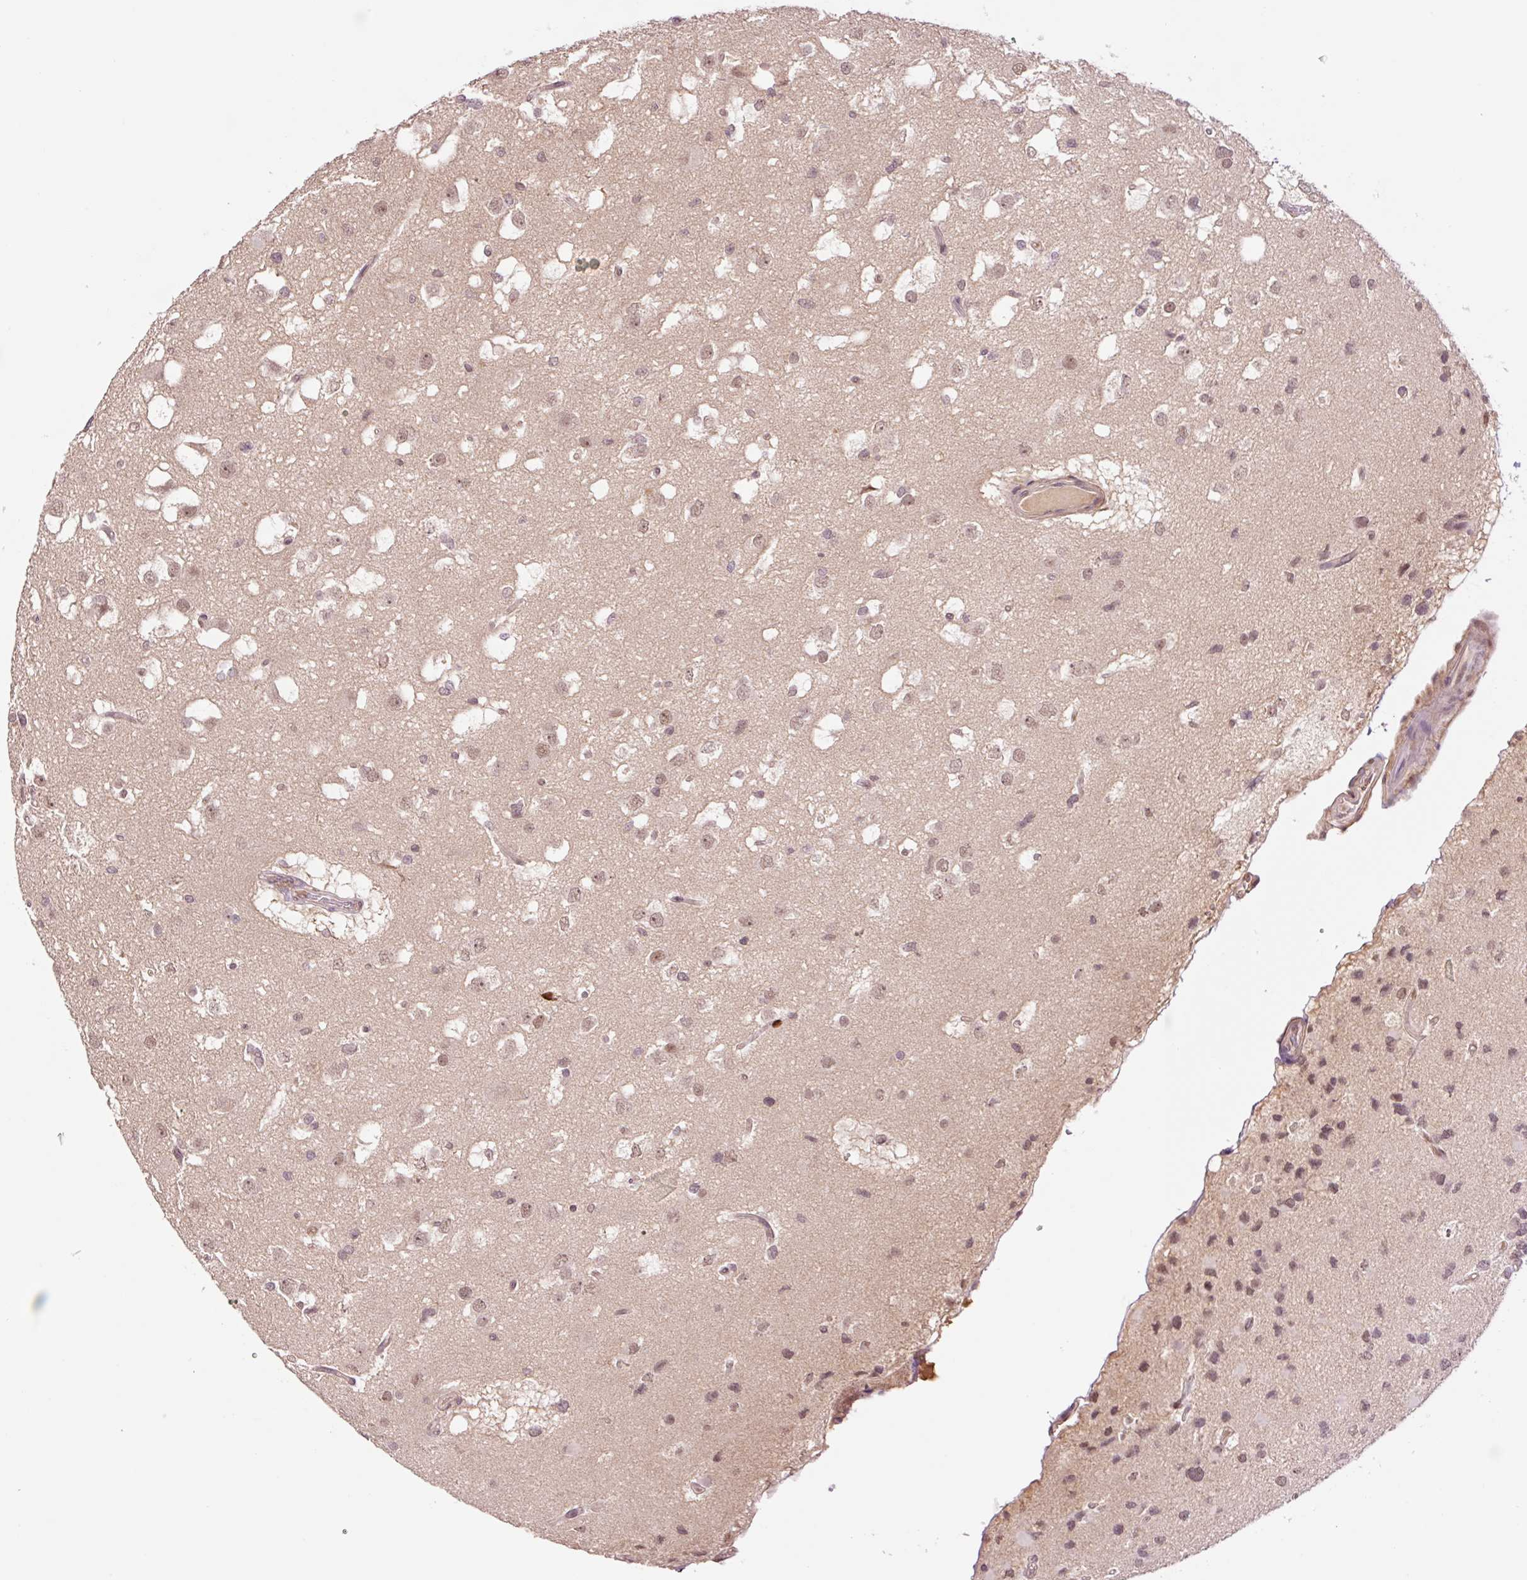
{"staining": {"intensity": "weak", "quantity": "<25%", "location": "nuclear"}, "tissue": "glioma", "cell_type": "Tumor cells", "image_type": "cancer", "snomed": [{"axis": "morphology", "description": "Glioma, malignant, High grade"}, {"axis": "topography", "description": "Brain"}], "caption": "Immunohistochemical staining of human malignant high-grade glioma demonstrates no significant positivity in tumor cells. The staining is performed using DAB (3,3'-diaminobenzidine) brown chromogen with nuclei counter-stained in using hematoxylin.", "gene": "DPPA4", "patient": {"sex": "male", "age": 53}}